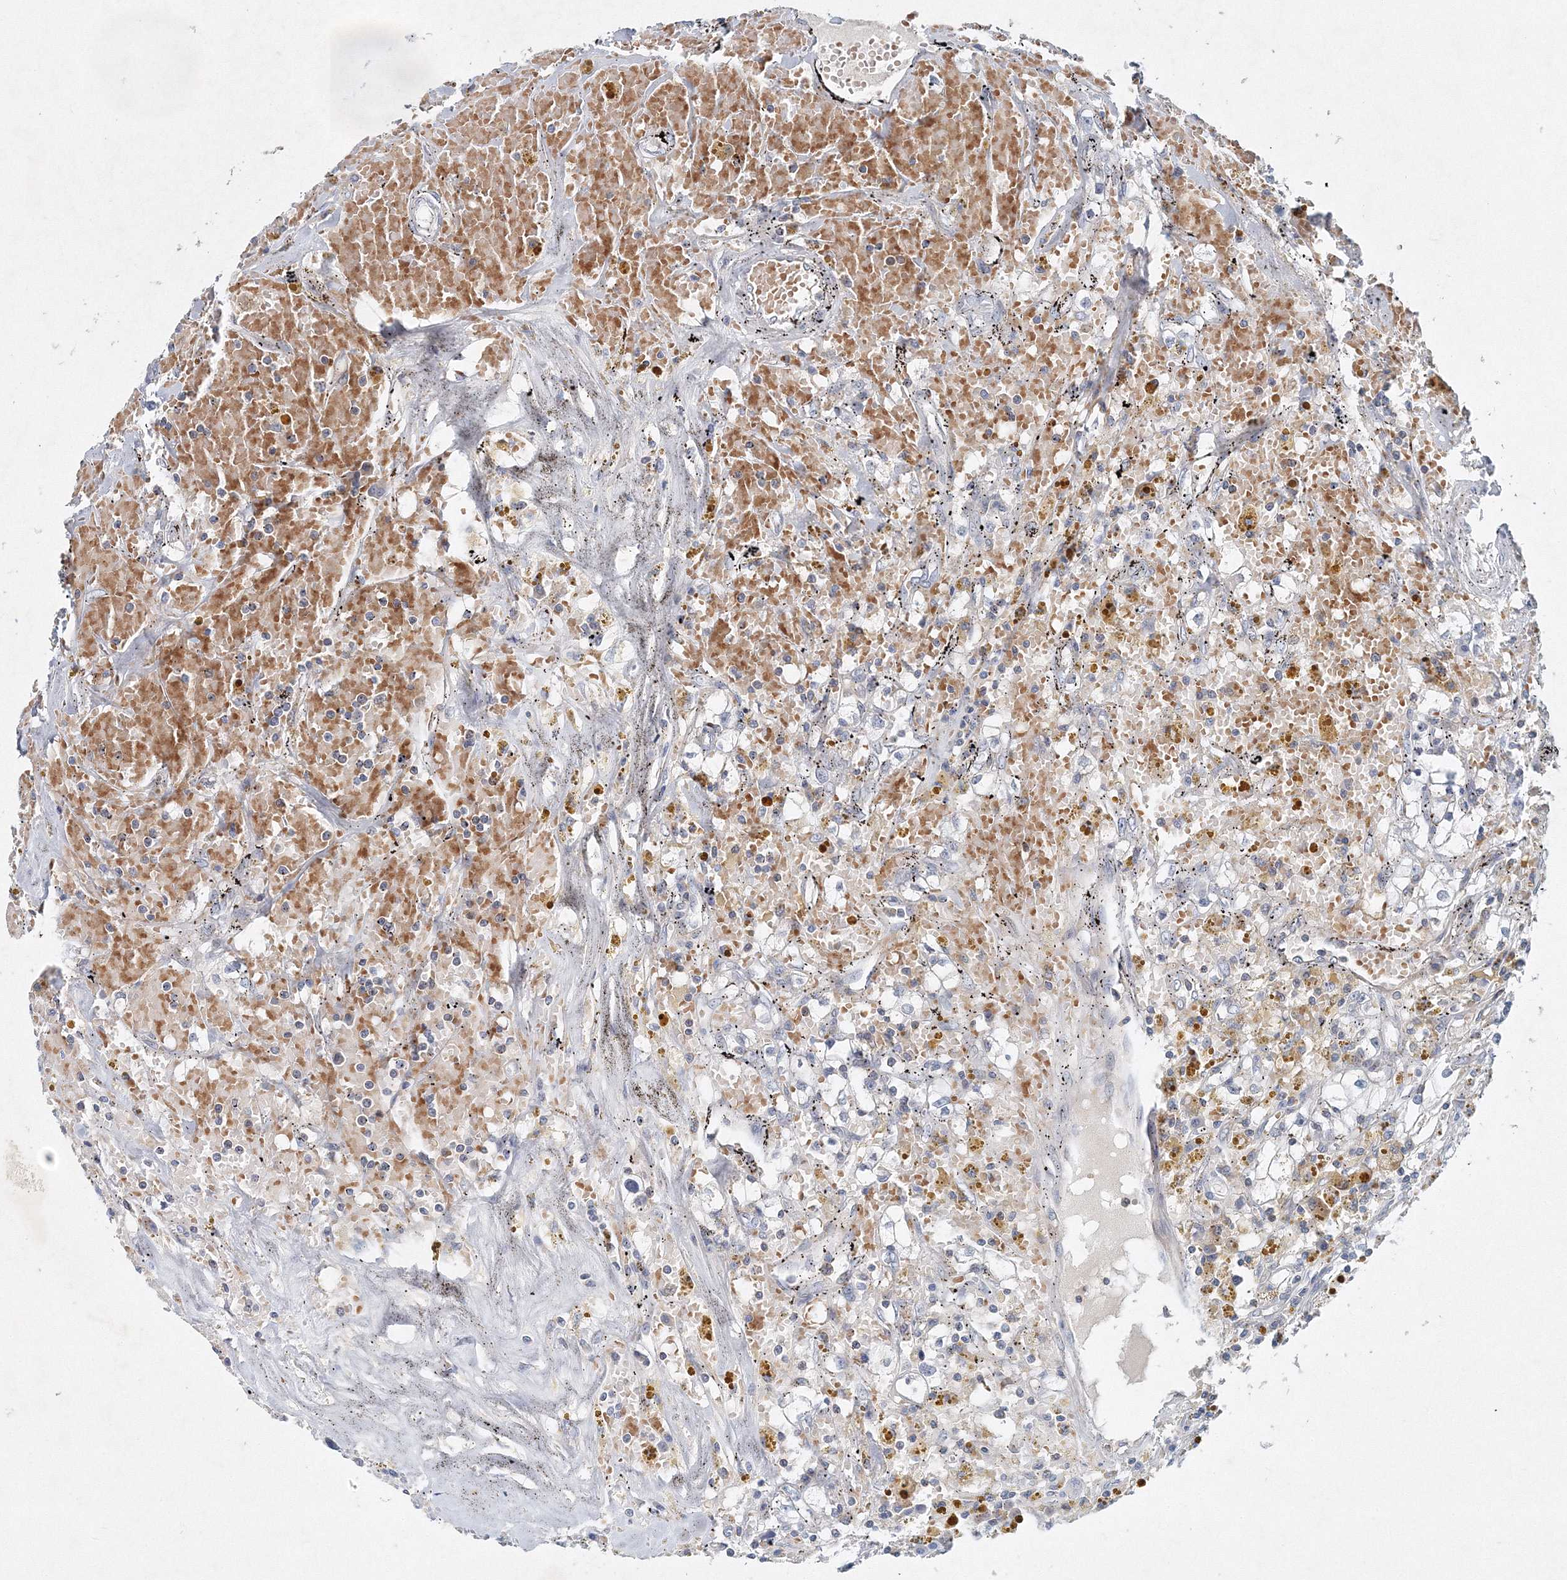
{"staining": {"intensity": "negative", "quantity": "none", "location": "none"}, "tissue": "renal cancer", "cell_type": "Tumor cells", "image_type": "cancer", "snomed": [{"axis": "morphology", "description": "Adenocarcinoma, NOS"}, {"axis": "topography", "description": "Kidney"}], "caption": "Immunohistochemistry histopathology image of neoplastic tissue: human renal adenocarcinoma stained with DAB (3,3'-diaminobenzidine) displays no significant protein positivity in tumor cells.", "gene": "SH3BP5", "patient": {"sex": "male", "age": 56}}